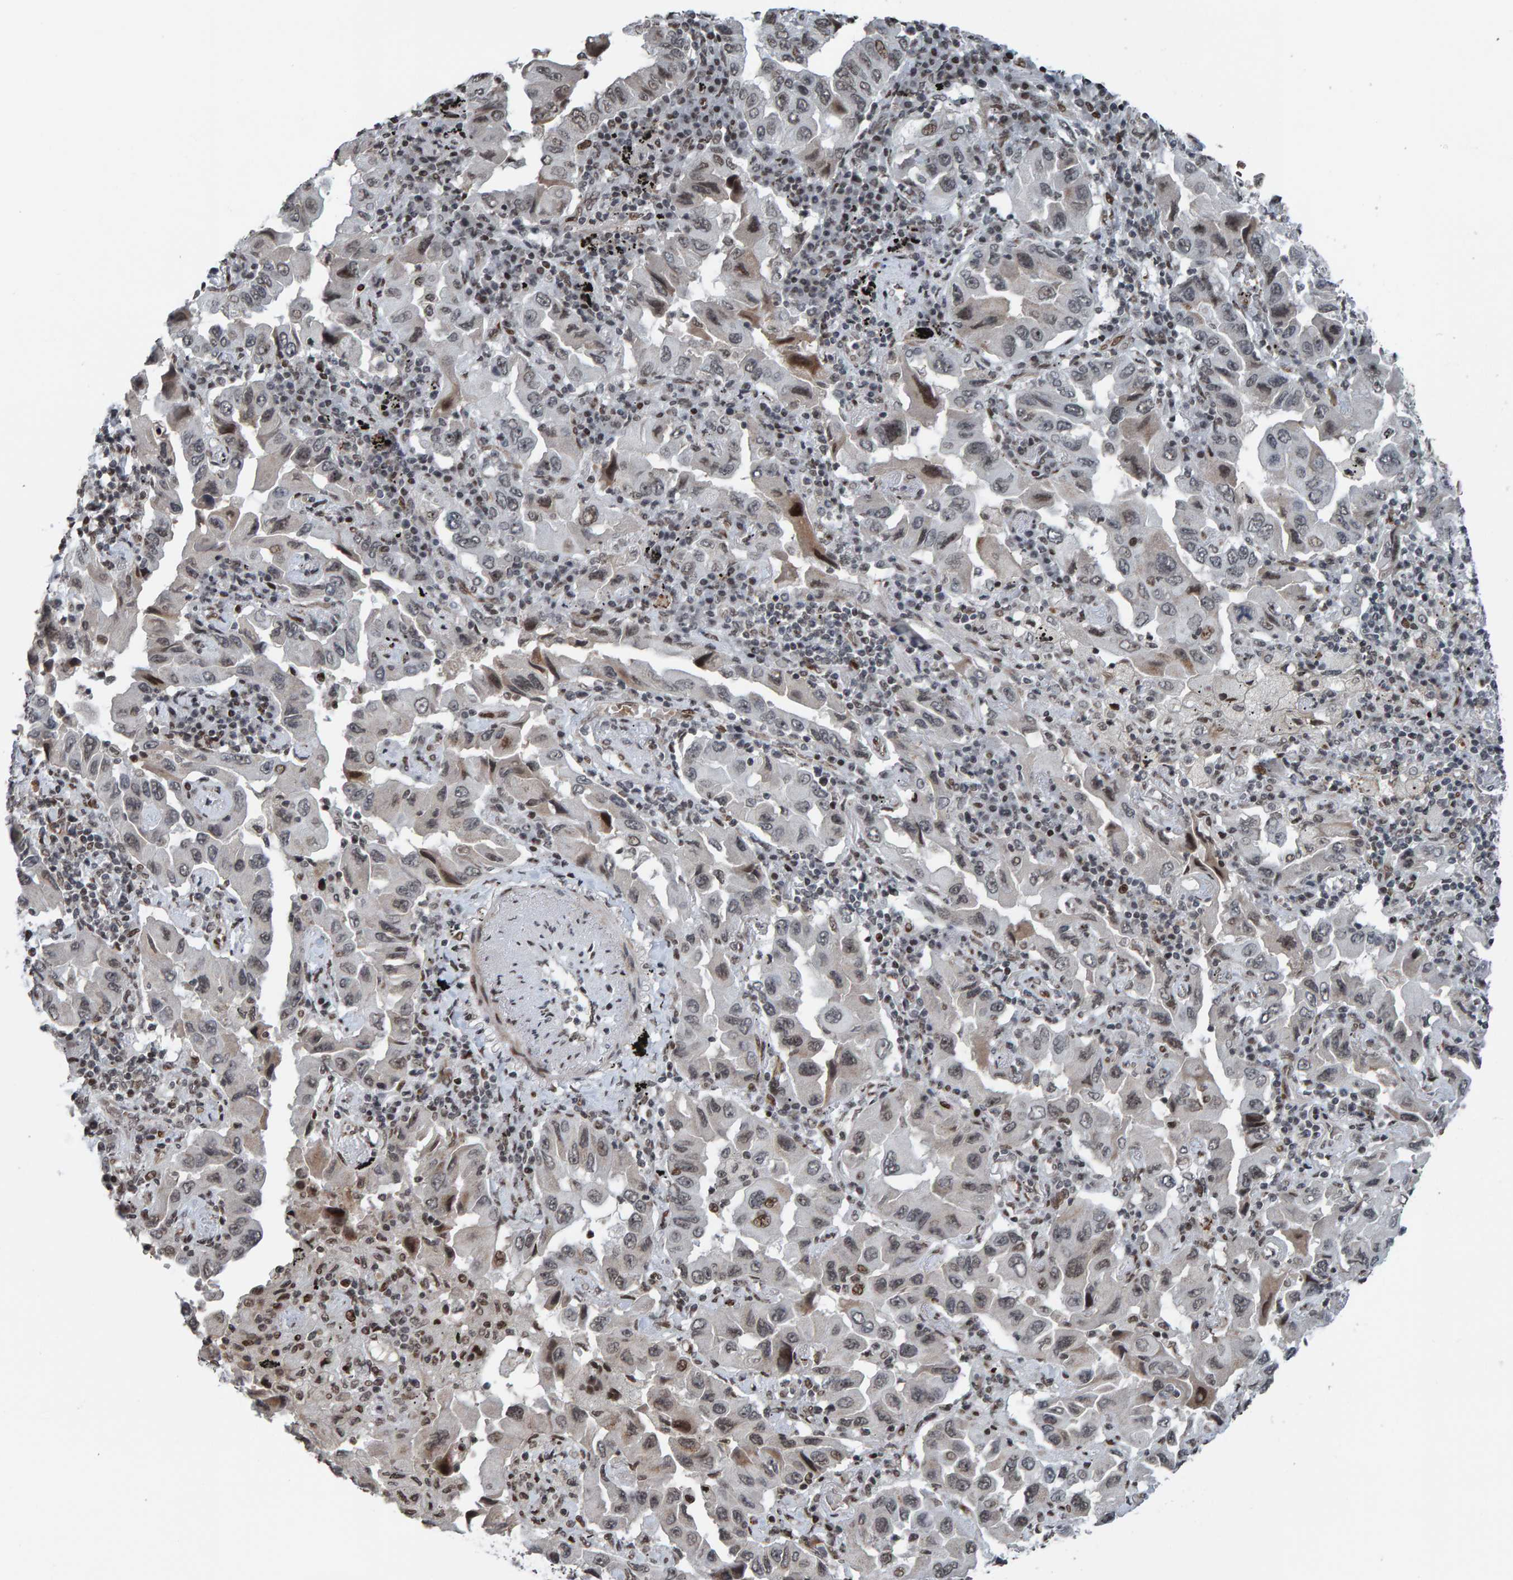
{"staining": {"intensity": "moderate", "quantity": "<25%", "location": "nuclear"}, "tissue": "lung cancer", "cell_type": "Tumor cells", "image_type": "cancer", "snomed": [{"axis": "morphology", "description": "Adenocarcinoma, NOS"}, {"axis": "topography", "description": "Lung"}], "caption": "Immunohistochemical staining of human lung cancer demonstrates low levels of moderate nuclear protein expression in about <25% of tumor cells.", "gene": "ZNF366", "patient": {"sex": "female", "age": 65}}